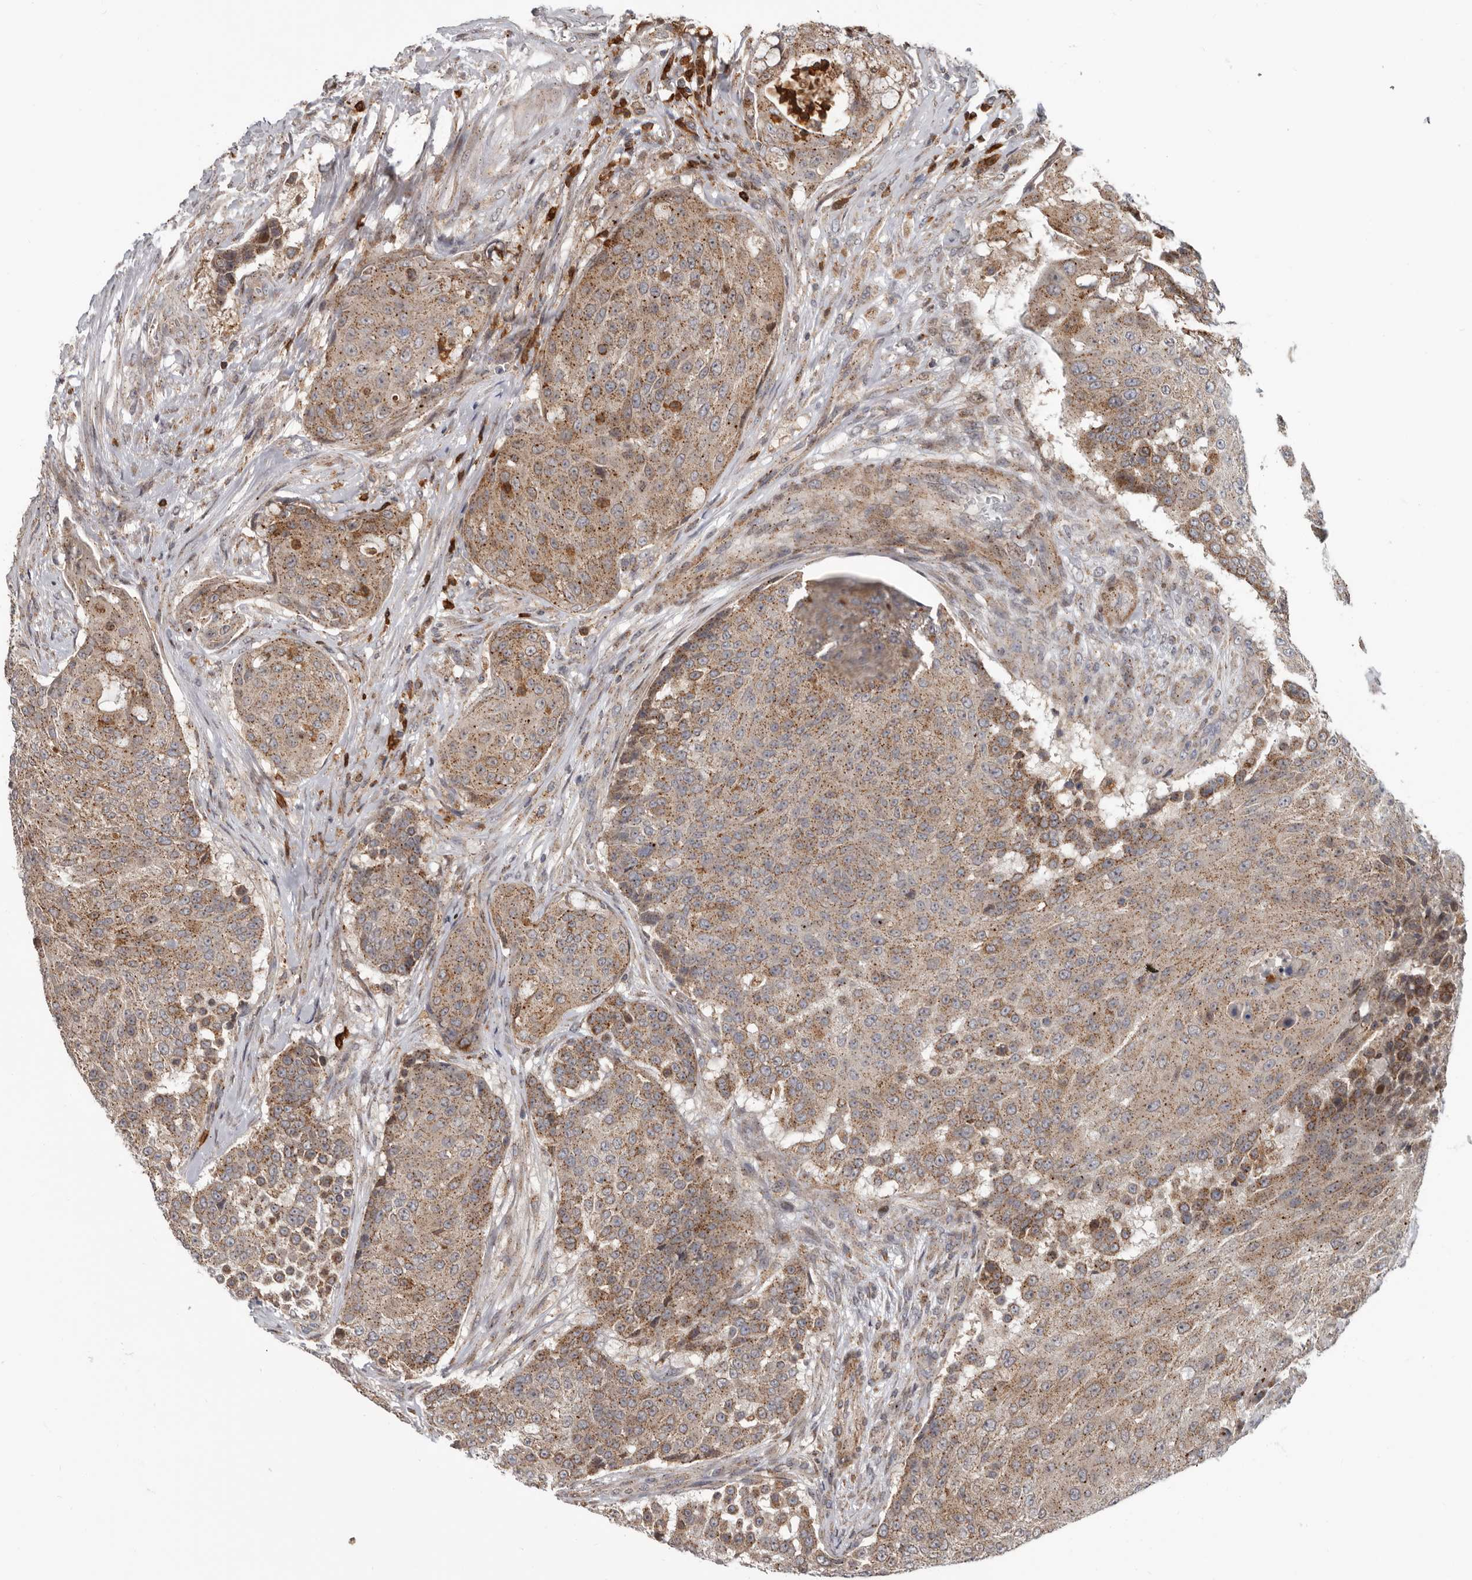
{"staining": {"intensity": "moderate", "quantity": ">75%", "location": "cytoplasmic/membranous"}, "tissue": "urothelial cancer", "cell_type": "Tumor cells", "image_type": "cancer", "snomed": [{"axis": "morphology", "description": "Urothelial carcinoma, High grade"}, {"axis": "topography", "description": "Urinary bladder"}], "caption": "The image demonstrates staining of high-grade urothelial carcinoma, revealing moderate cytoplasmic/membranous protein expression (brown color) within tumor cells.", "gene": "FGFR4", "patient": {"sex": "female", "age": 63}}